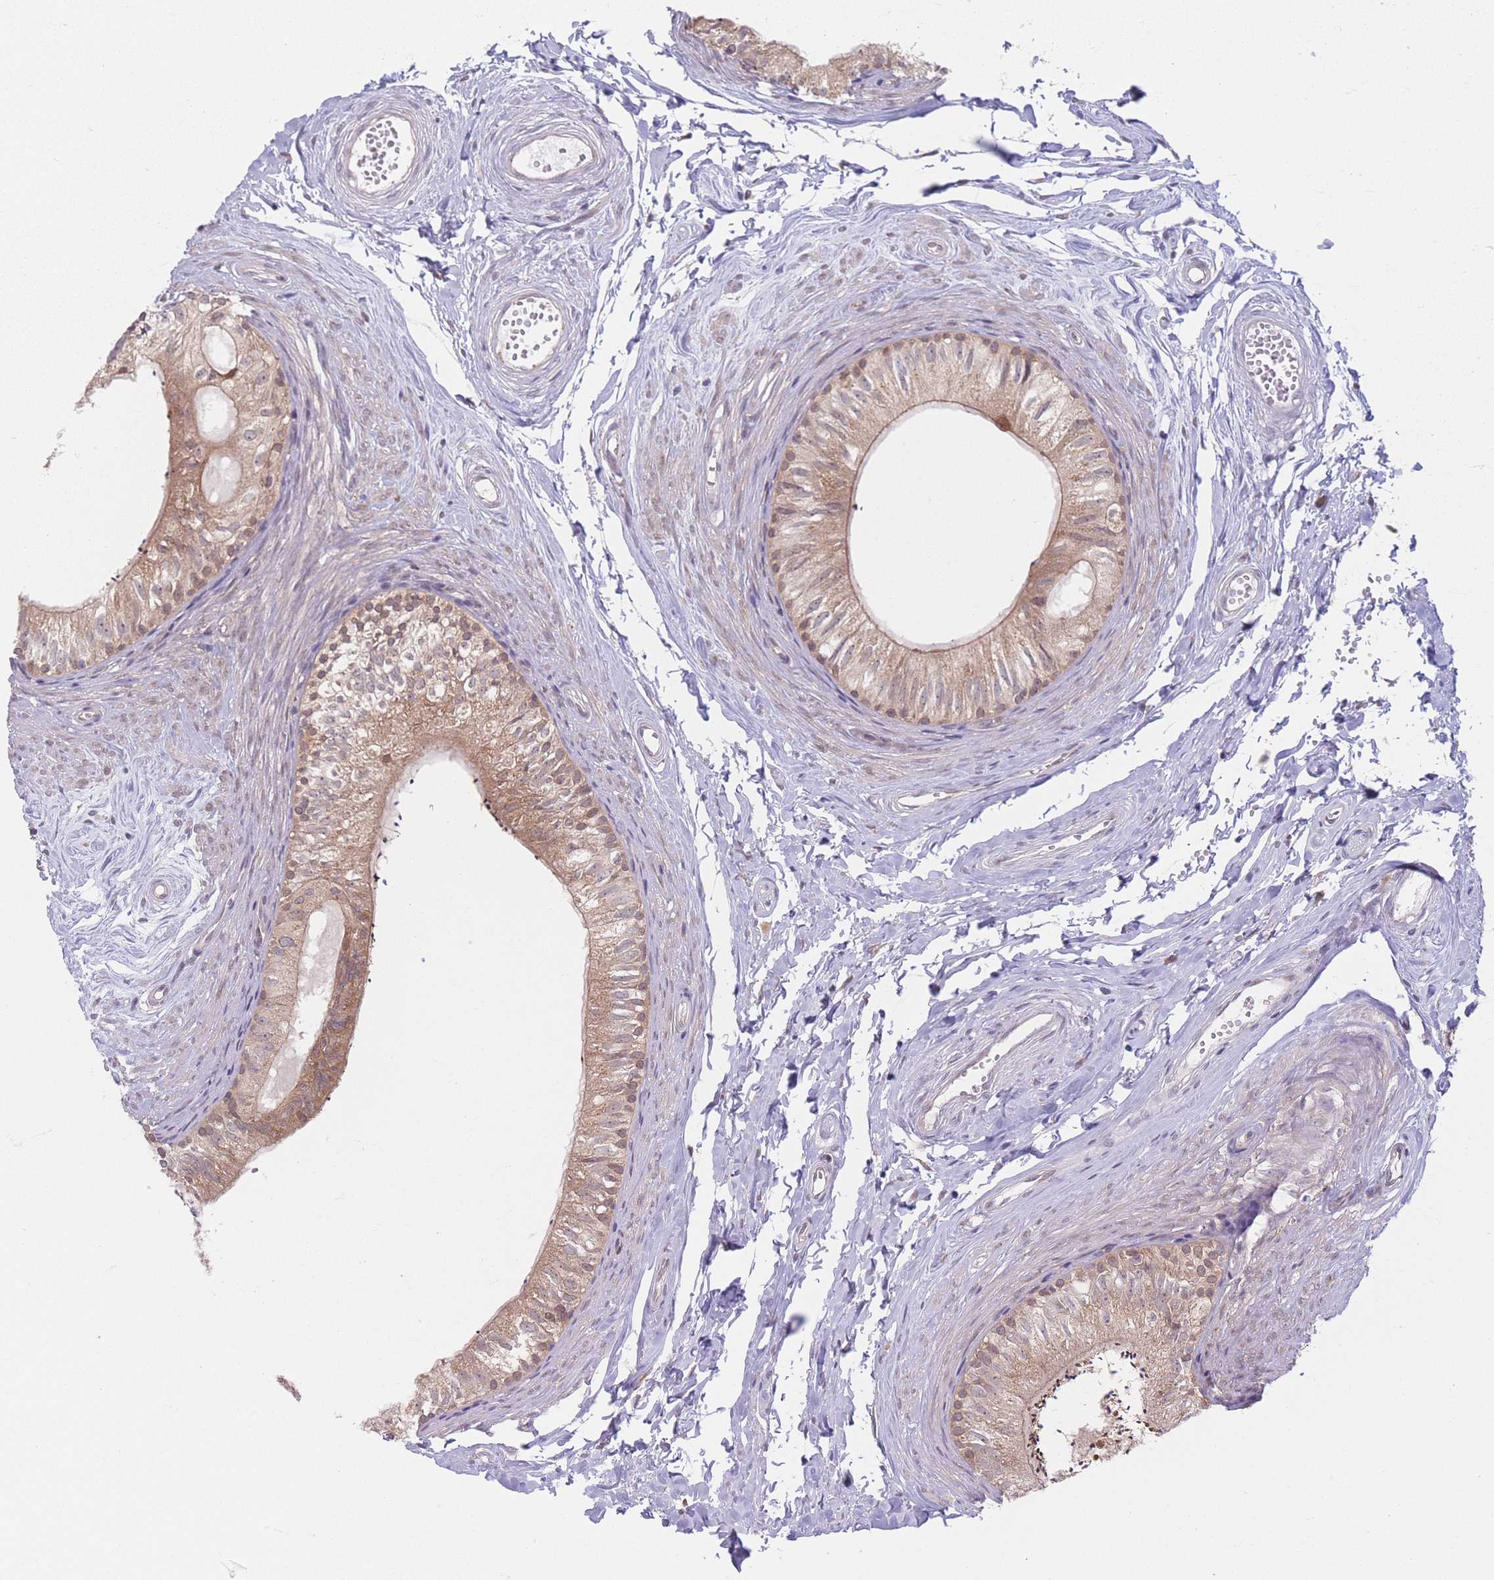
{"staining": {"intensity": "moderate", "quantity": ">75%", "location": "cytoplasmic/membranous"}, "tissue": "epididymis", "cell_type": "Glandular cells", "image_type": "normal", "snomed": [{"axis": "morphology", "description": "Normal tissue, NOS"}, {"axis": "topography", "description": "Epididymis"}], "caption": "Protein staining of unremarkable epididymis shows moderate cytoplasmic/membranous staining in approximately >75% of glandular cells. (DAB (3,3'-diaminobenzidine) IHC with brightfield microscopy, high magnification).", "gene": "PPM1A", "patient": {"sex": "male", "age": 56}}